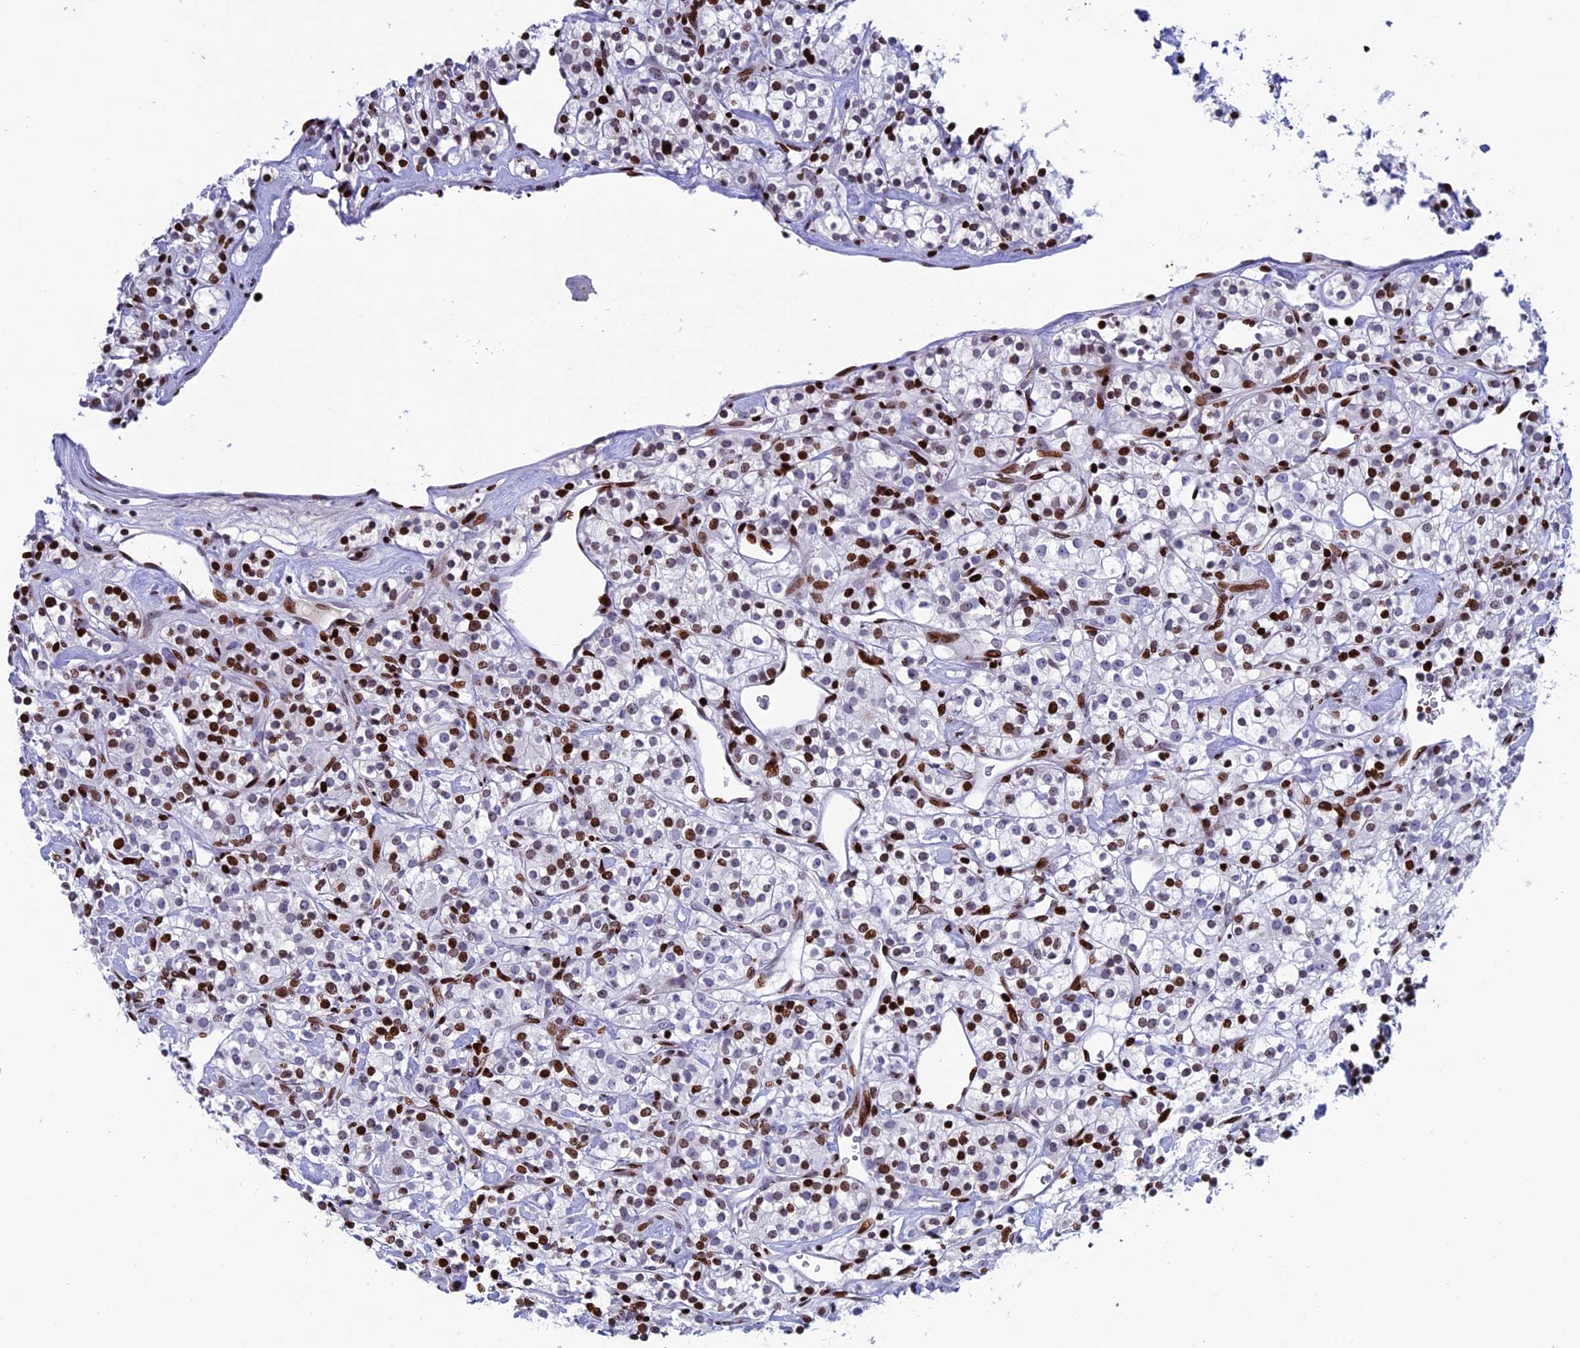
{"staining": {"intensity": "strong", "quantity": "25%-75%", "location": "nuclear"}, "tissue": "renal cancer", "cell_type": "Tumor cells", "image_type": "cancer", "snomed": [{"axis": "morphology", "description": "Adenocarcinoma, NOS"}, {"axis": "topography", "description": "Kidney"}], "caption": "A micrograph showing strong nuclear expression in about 25%-75% of tumor cells in renal adenocarcinoma, as visualized by brown immunohistochemical staining.", "gene": "BTBD3", "patient": {"sex": "male", "age": 77}}